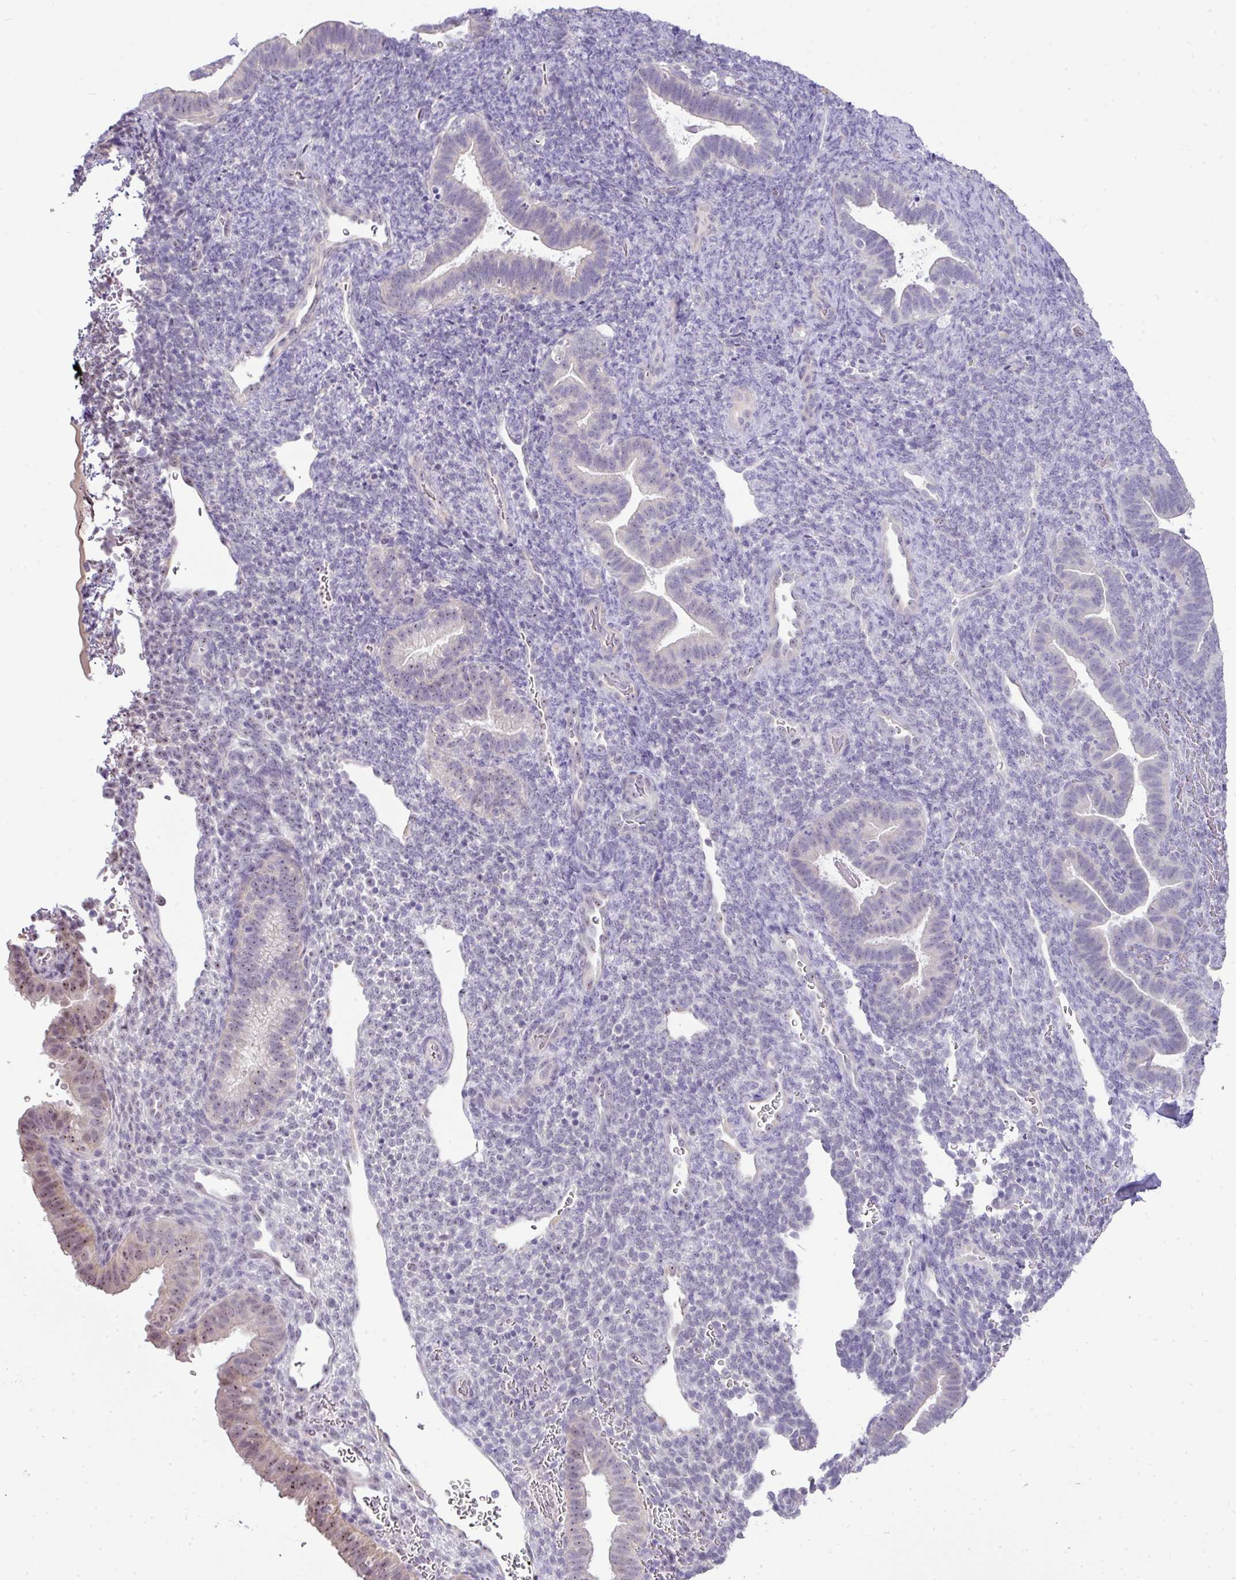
{"staining": {"intensity": "negative", "quantity": "none", "location": "none"}, "tissue": "endometrium", "cell_type": "Cells in endometrial stroma", "image_type": "normal", "snomed": [{"axis": "morphology", "description": "Normal tissue, NOS"}, {"axis": "topography", "description": "Endometrium"}], "caption": "IHC histopathology image of normal endometrium stained for a protein (brown), which reveals no positivity in cells in endometrial stroma. (IHC, brightfield microscopy, high magnification).", "gene": "GCG", "patient": {"sex": "female", "age": 34}}